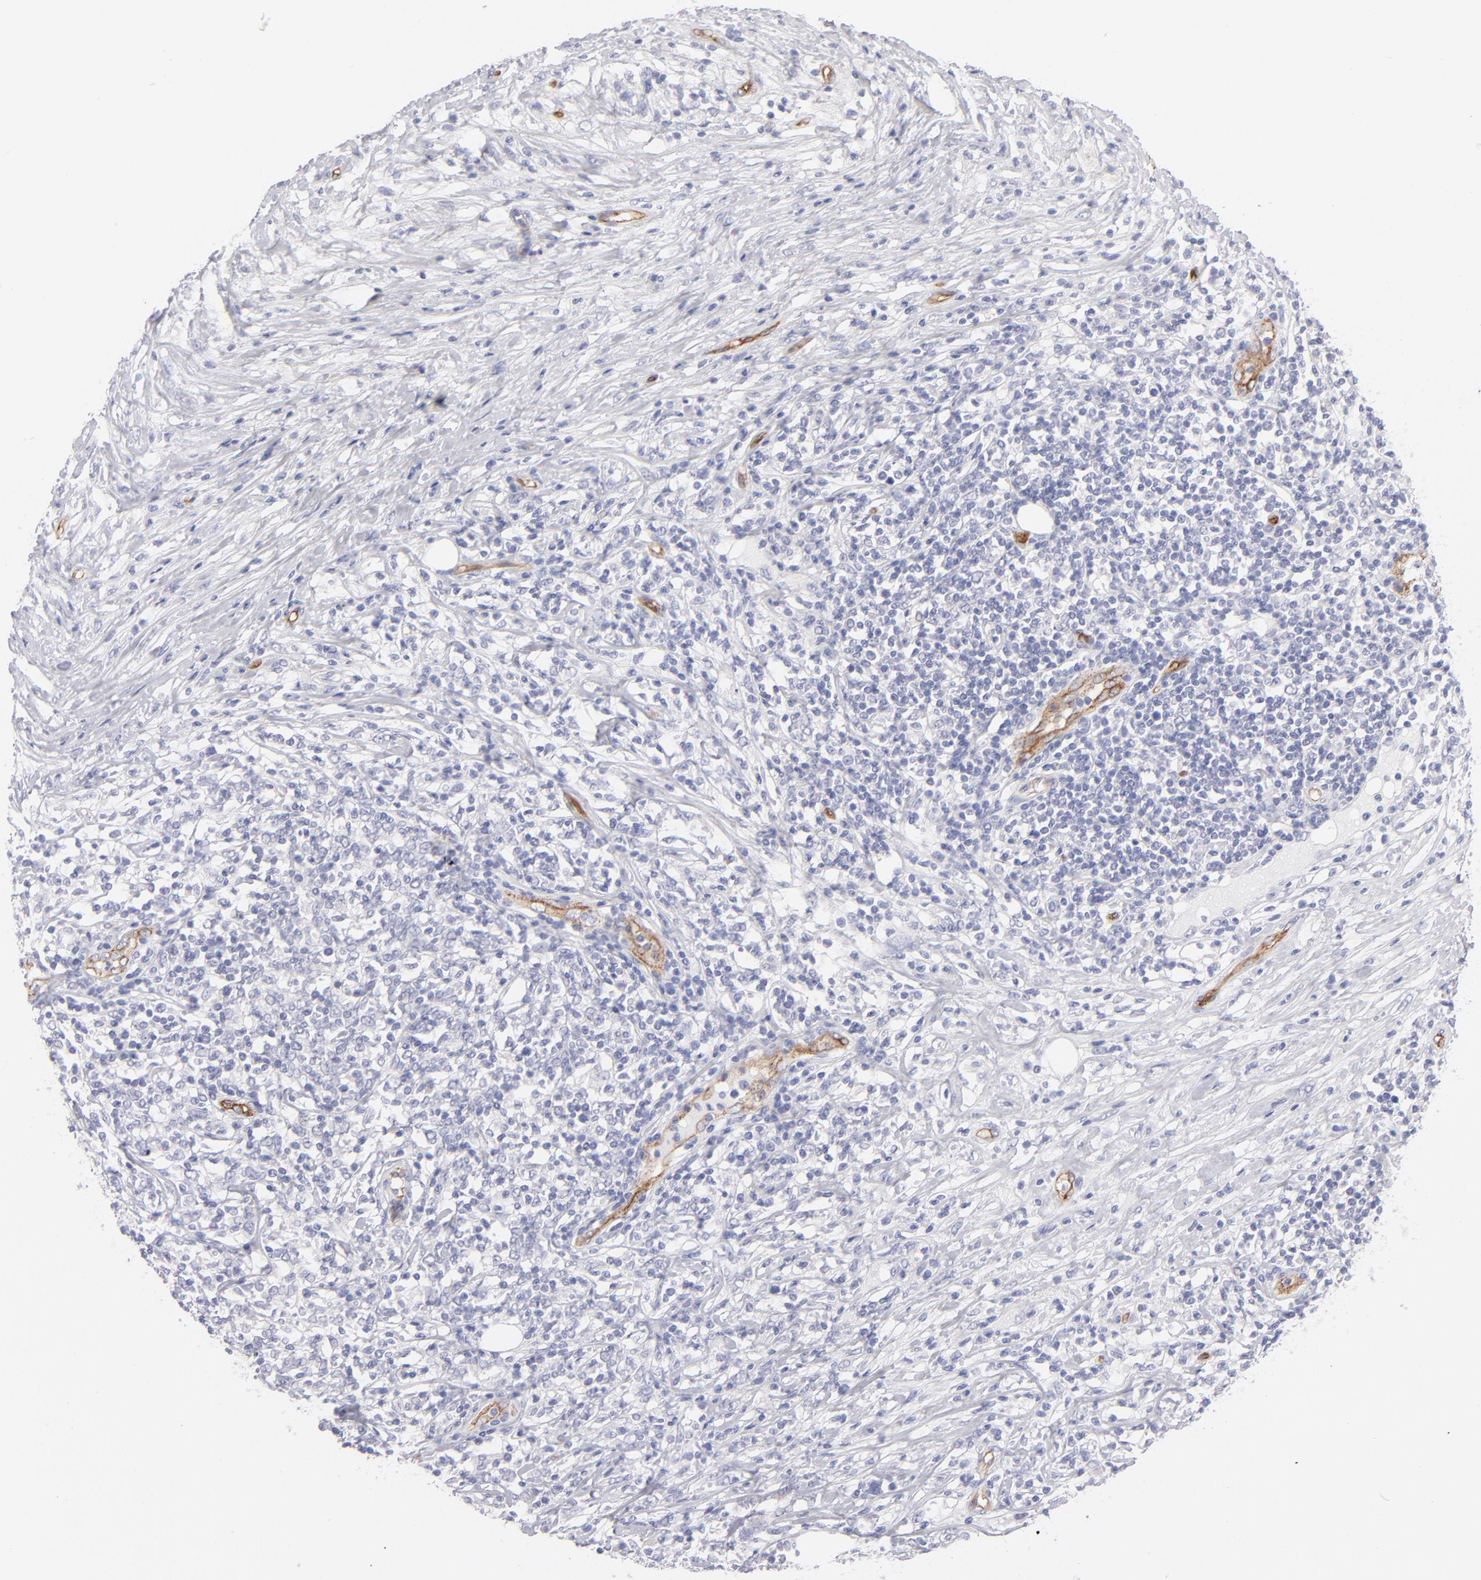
{"staining": {"intensity": "negative", "quantity": "none", "location": "none"}, "tissue": "lymphoma", "cell_type": "Tumor cells", "image_type": "cancer", "snomed": [{"axis": "morphology", "description": "Malignant lymphoma, non-Hodgkin's type, High grade"}, {"axis": "topography", "description": "Lymph node"}], "caption": "This is a image of immunohistochemistry staining of malignant lymphoma, non-Hodgkin's type (high-grade), which shows no staining in tumor cells.", "gene": "PLVAP", "patient": {"sex": "female", "age": 84}}